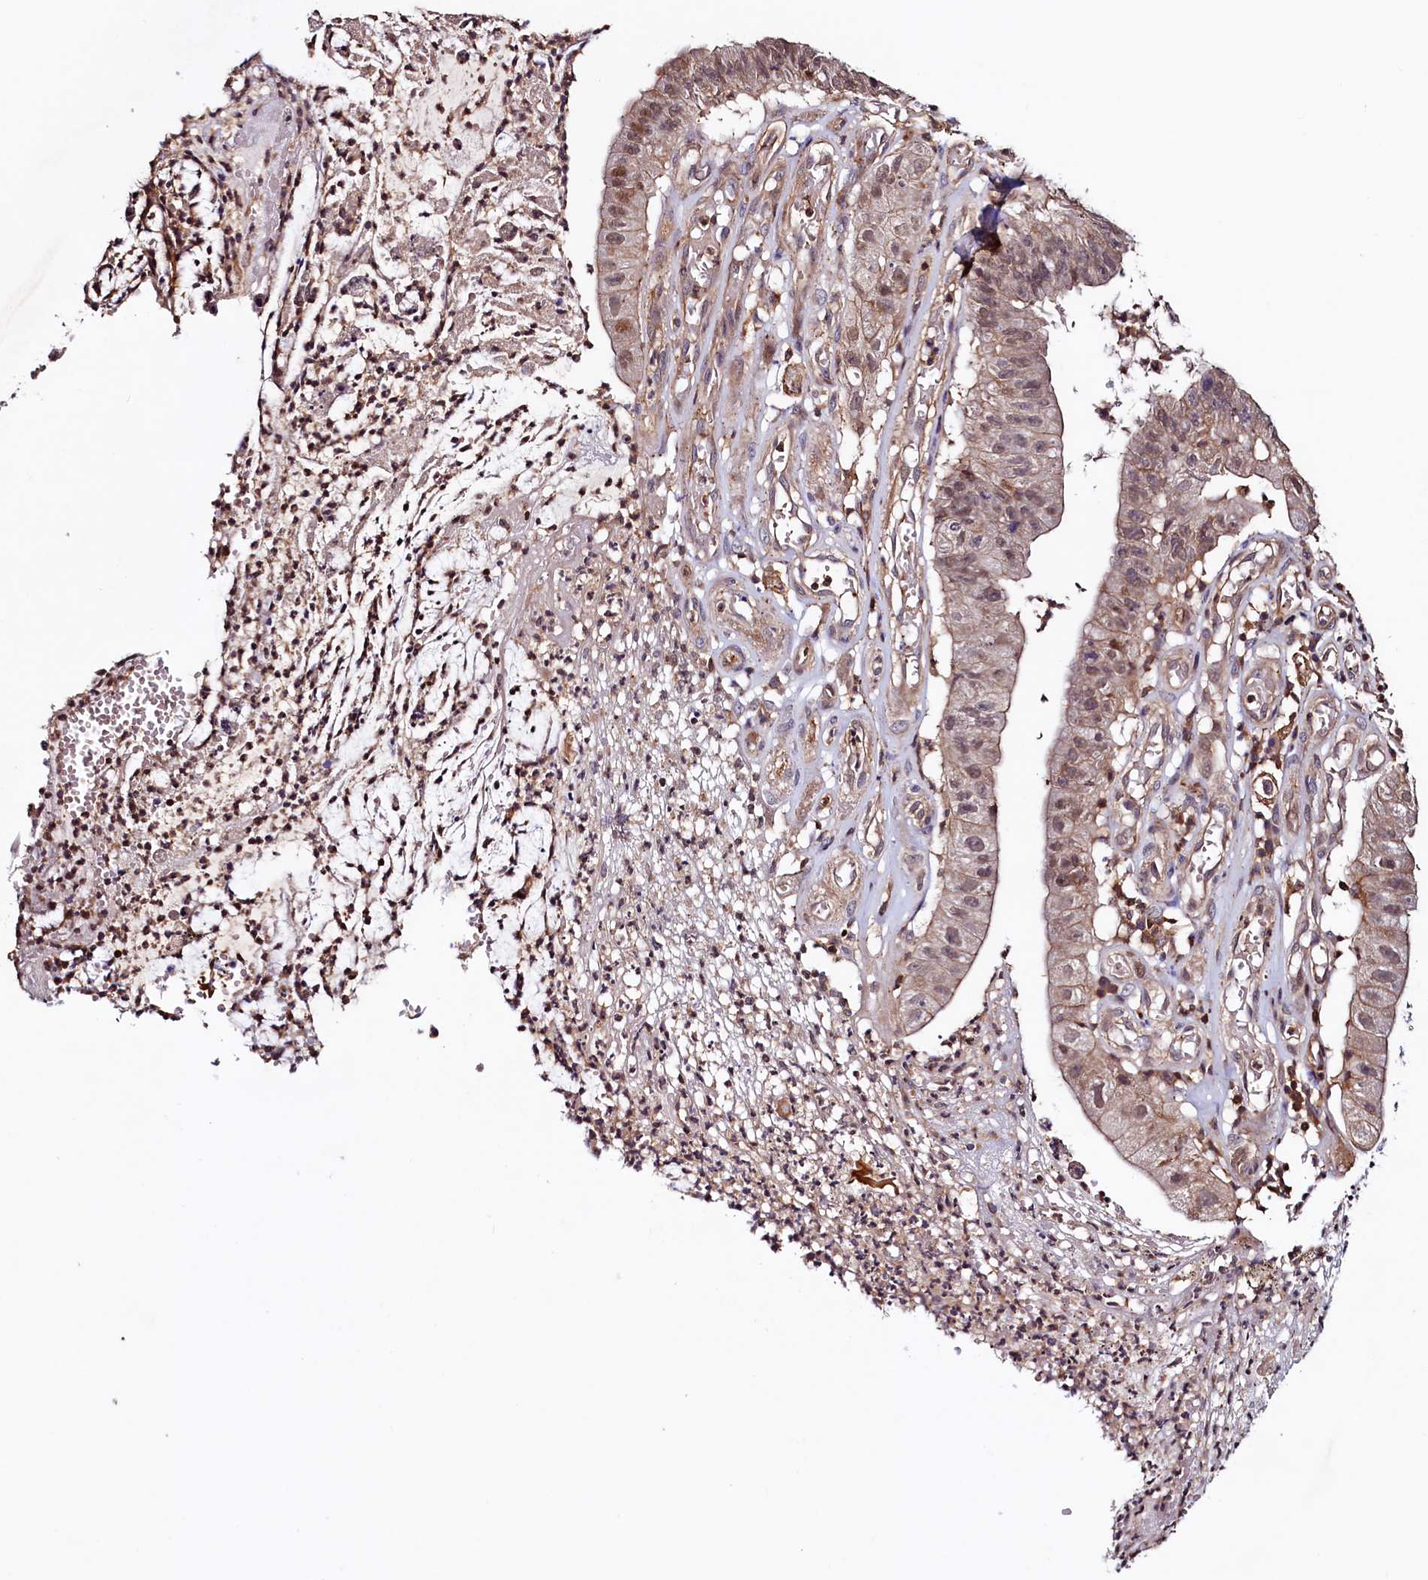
{"staining": {"intensity": "weak", "quantity": ">75%", "location": "cytoplasmic/membranous,nuclear"}, "tissue": "stomach cancer", "cell_type": "Tumor cells", "image_type": "cancer", "snomed": [{"axis": "morphology", "description": "Adenocarcinoma, NOS"}, {"axis": "topography", "description": "Stomach"}], "caption": "Human stomach cancer stained with a protein marker displays weak staining in tumor cells.", "gene": "DUOXA1", "patient": {"sex": "male", "age": 59}}